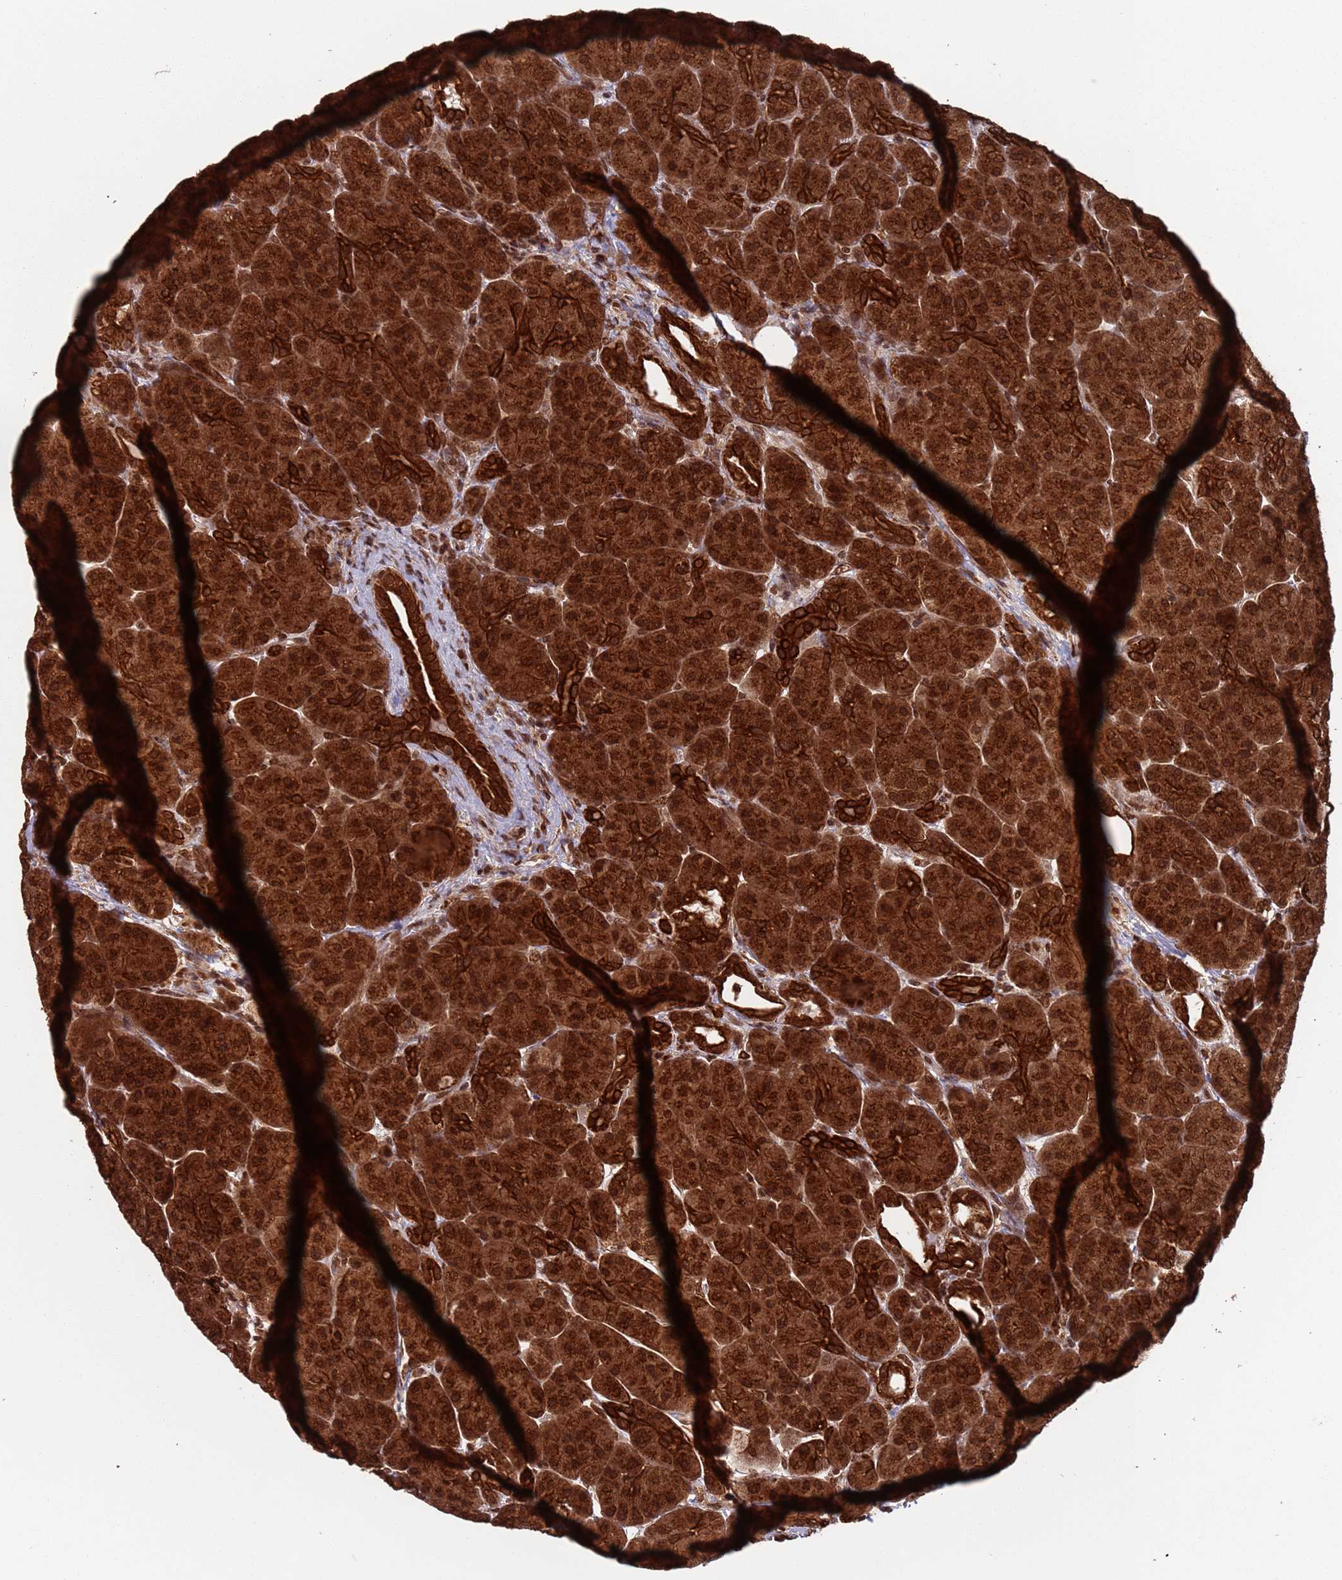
{"staining": {"intensity": "strong", "quantity": ">75%", "location": "cytoplasmic/membranous,nuclear"}, "tissue": "pancreas", "cell_type": "Exocrine glandular cells", "image_type": "normal", "snomed": [{"axis": "morphology", "description": "Normal tissue, NOS"}, {"axis": "topography", "description": "Pancreas"}], "caption": "Pancreas stained for a protein shows strong cytoplasmic/membranous,nuclear positivity in exocrine glandular cells. (Brightfield microscopy of DAB IHC at high magnification).", "gene": "FUBP3", "patient": {"sex": "male", "age": 63}}